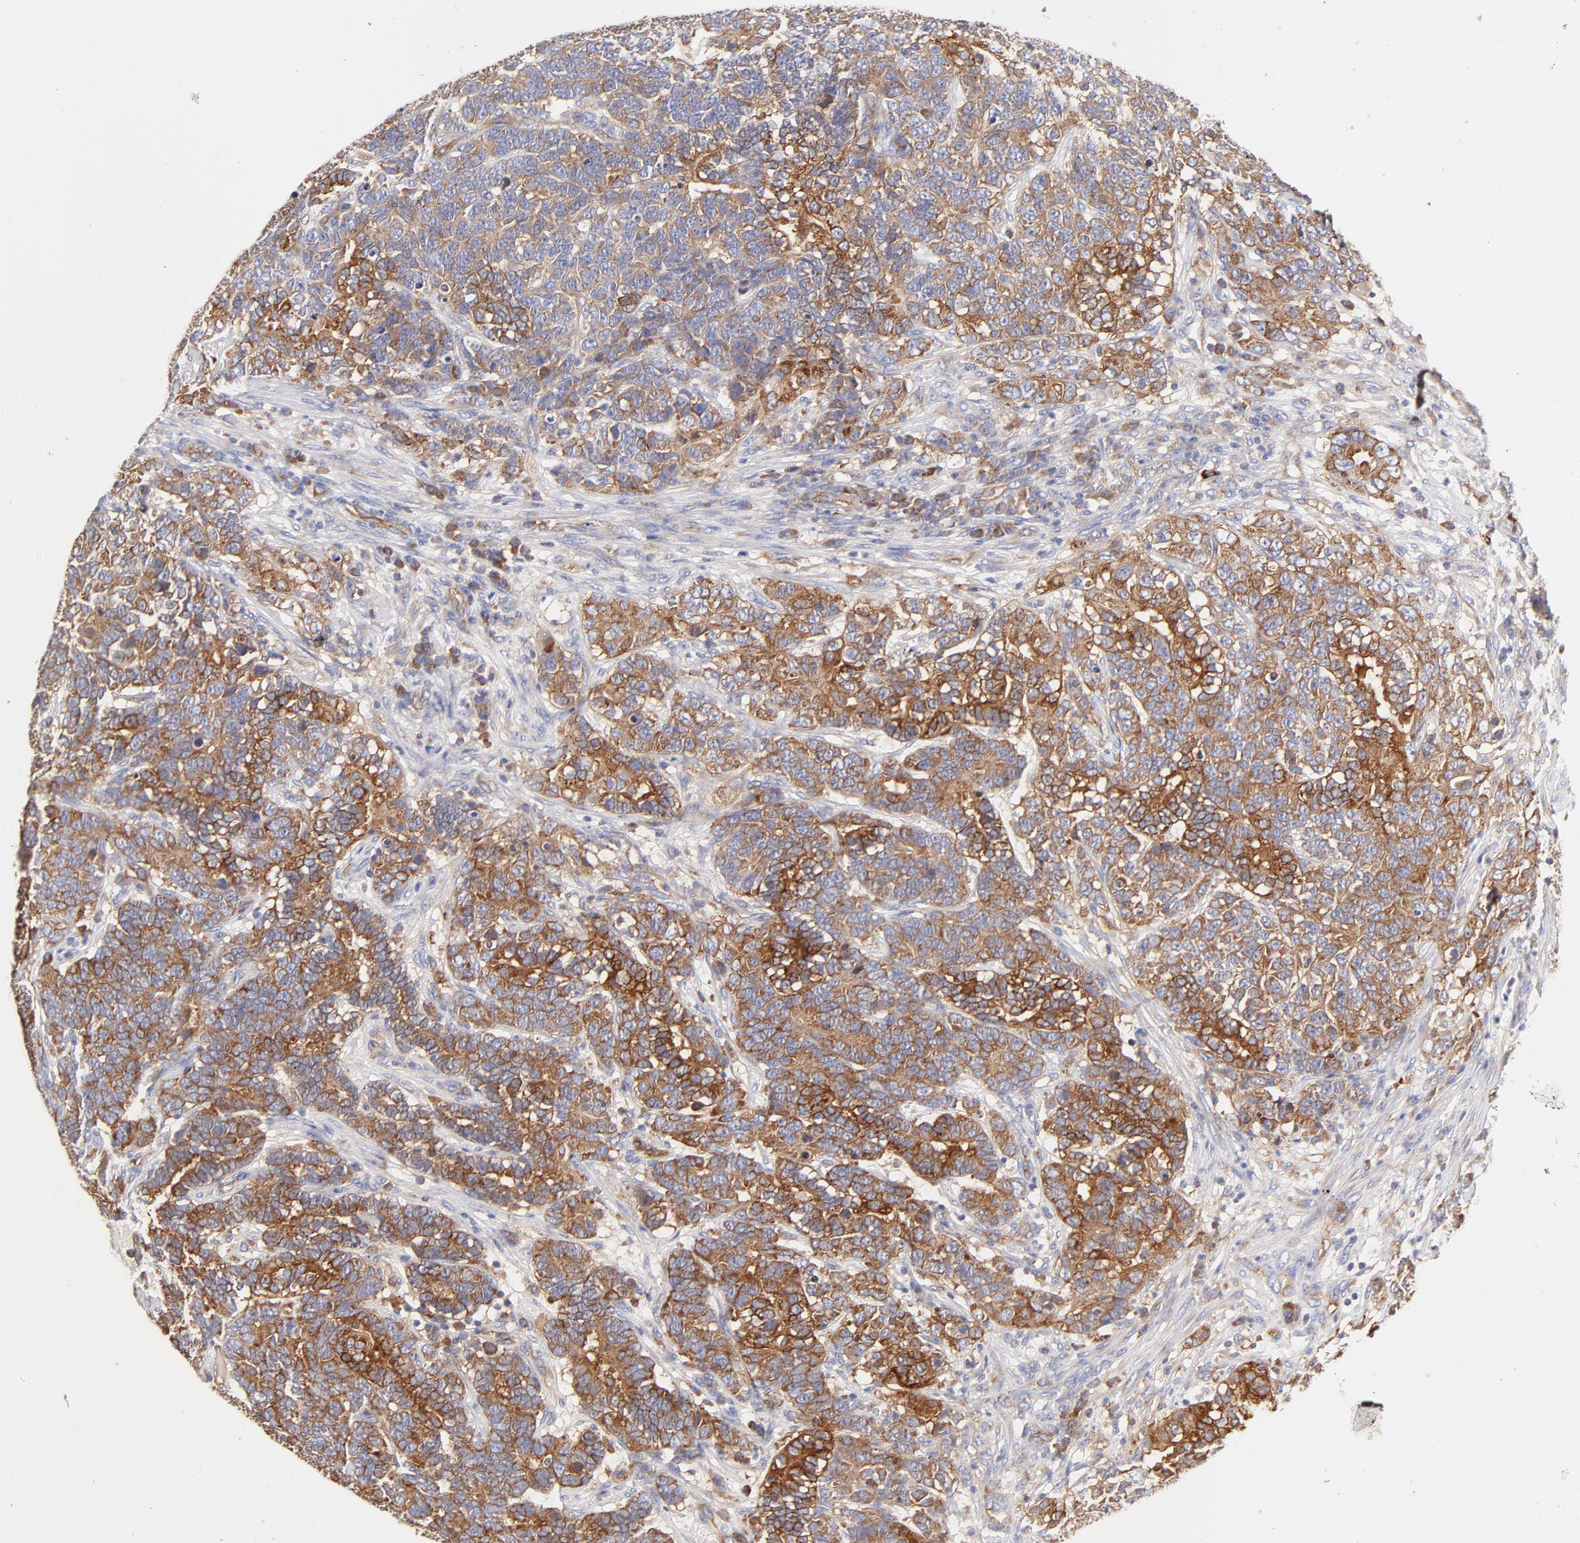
{"staining": {"intensity": "moderate", "quantity": ">75%", "location": "cytoplasmic/membranous"}, "tissue": "testis cancer", "cell_type": "Tumor cells", "image_type": "cancer", "snomed": [{"axis": "morphology", "description": "Carcinoma, Embryonal, NOS"}, {"axis": "topography", "description": "Testis"}], "caption": "Testis embryonal carcinoma was stained to show a protein in brown. There is medium levels of moderate cytoplasmic/membranous positivity in about >75% of tumor cells.", "gene": "CD2AP", "patient": {"sex": "male", "age": 26}}